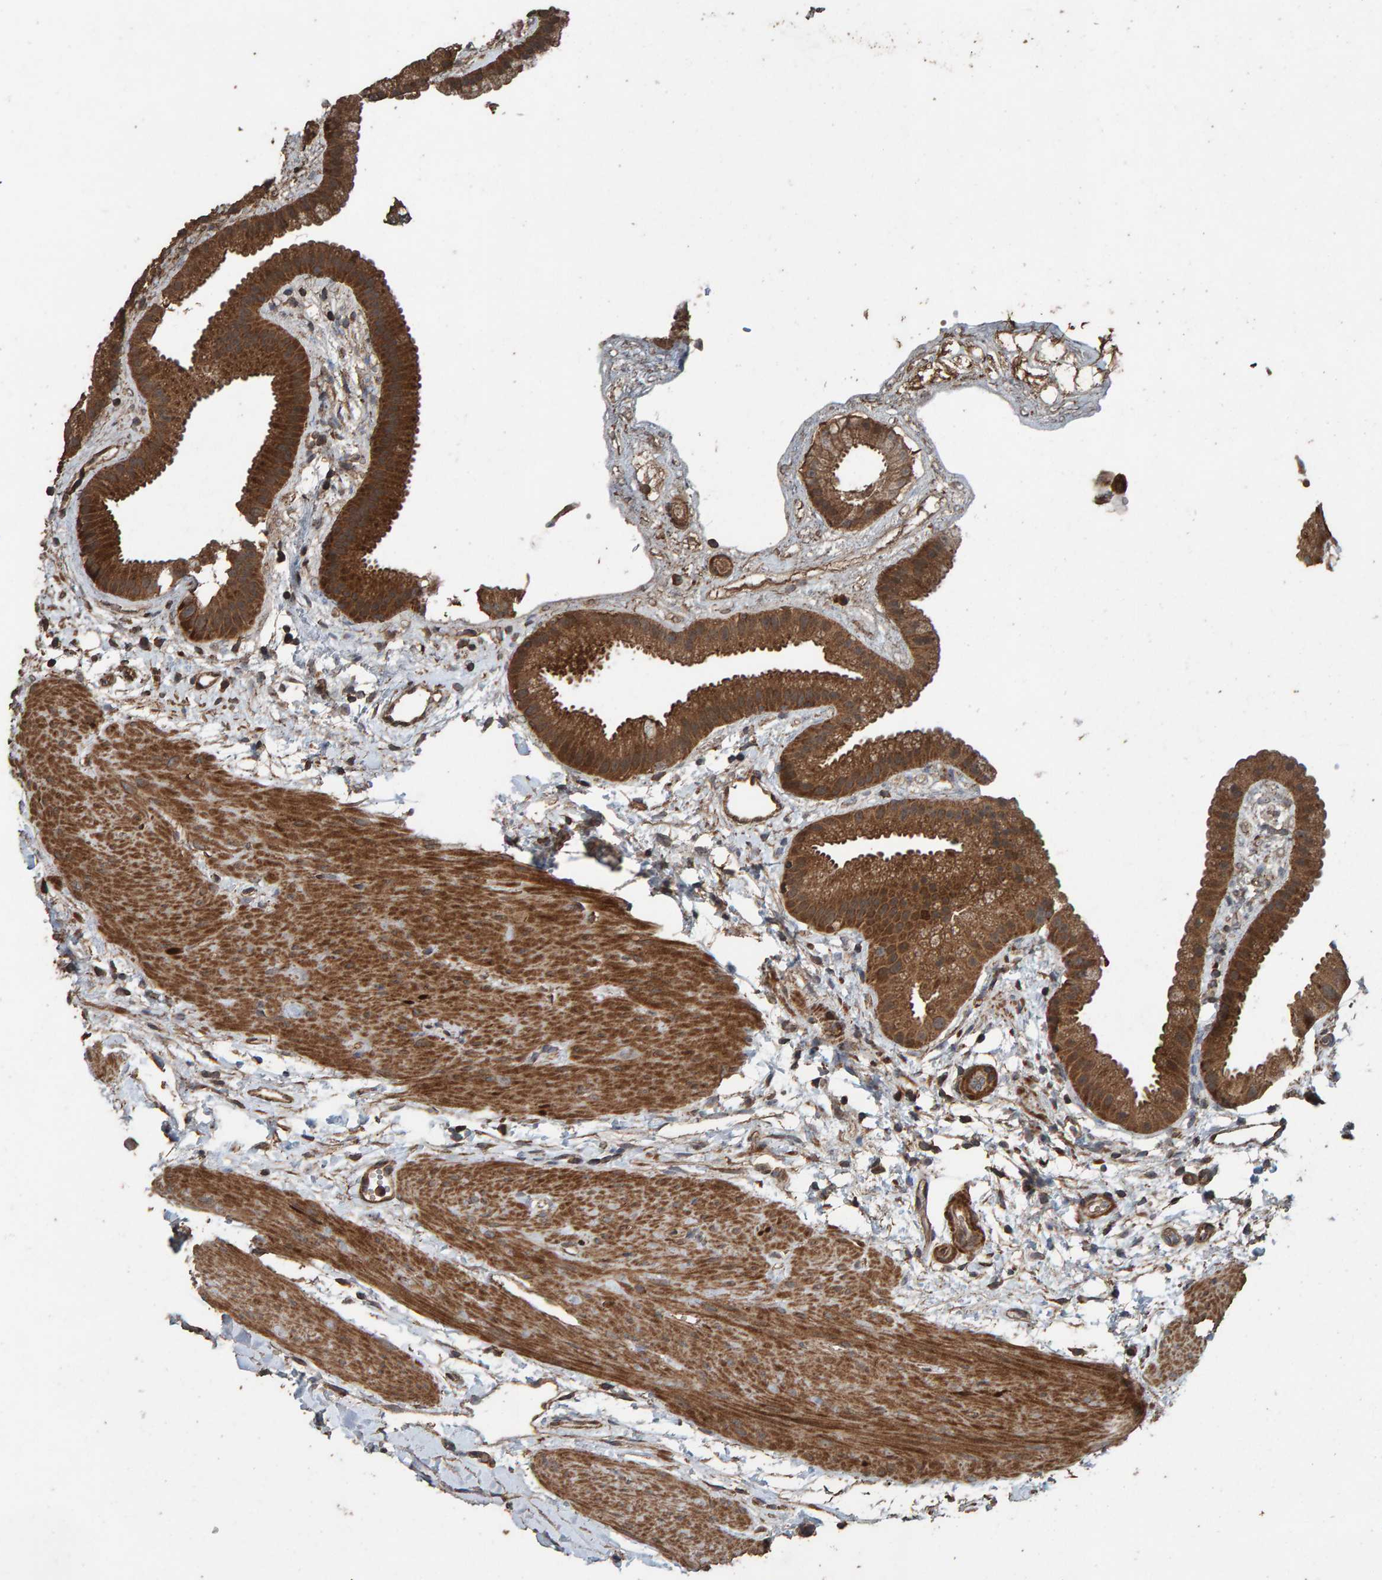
{"staining": {"intensity": "strong", "quantity": ">75%", "location": "cytoplasmic/membranous"}, "tissue": "gallbladder", "cell_type": "Glandular cells", "image_type": "normal", "snomed": [{"axis": "morphology", "description": "Normal tissue, NOS"}, {"axis": "topography", "description": "Gallbladder"}], "caption": "IHC (DAB) staining of benign human gallbladder displays strong cytoplasmic/membranous protein positivity in approximately >75% of glandular cells.", "gene": "DUS1L", "patient": {"sex": "female", "age": 64}}